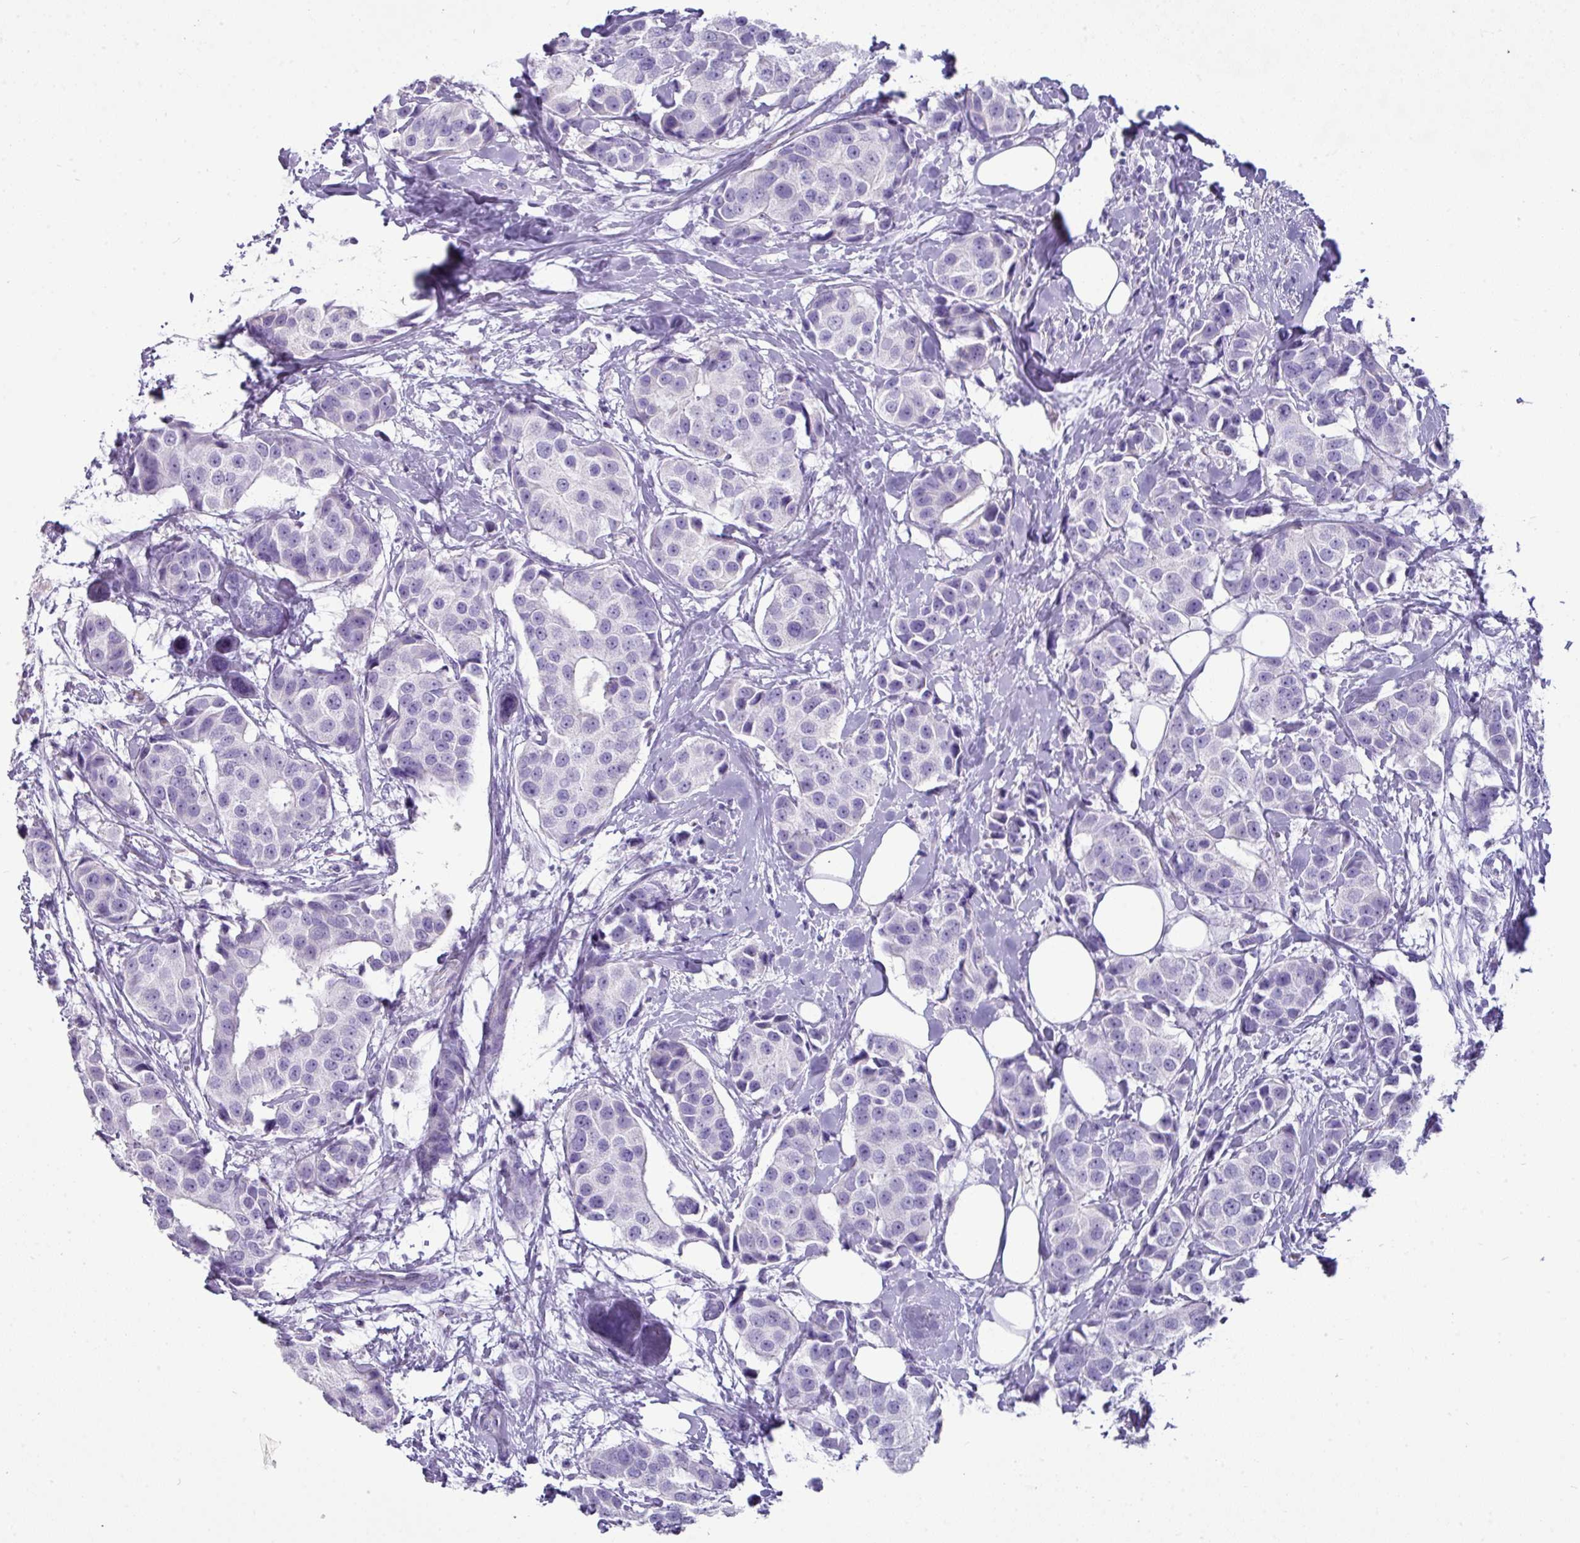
{"staining": {"intensity": "negative", "quantity": "none", "location": "none"}, "tissue": "breast cancer", "cell_type": "Tumor cells", "image_type": "cancer", "snomed": [{"axis": "morphology", "description": "Normal tissue, NOS"}, {"axis": "morphology", "description": "Duct carcinoma"}, {"axis": "topography", "description": "Breast"}], "caption": "The histopathology image displays no significant staining in tumor cells of infiltrating ductal carcinoma (breast). The staining was performed using DAB (3,3'-diaminobenzidine) to visualize the protein expression in brown, while the nuclei were stained in blue with hematoxylin (Magnification: 20x).", "gene": "GSTA3", "patient": {"sex": "female", "age": 39}}